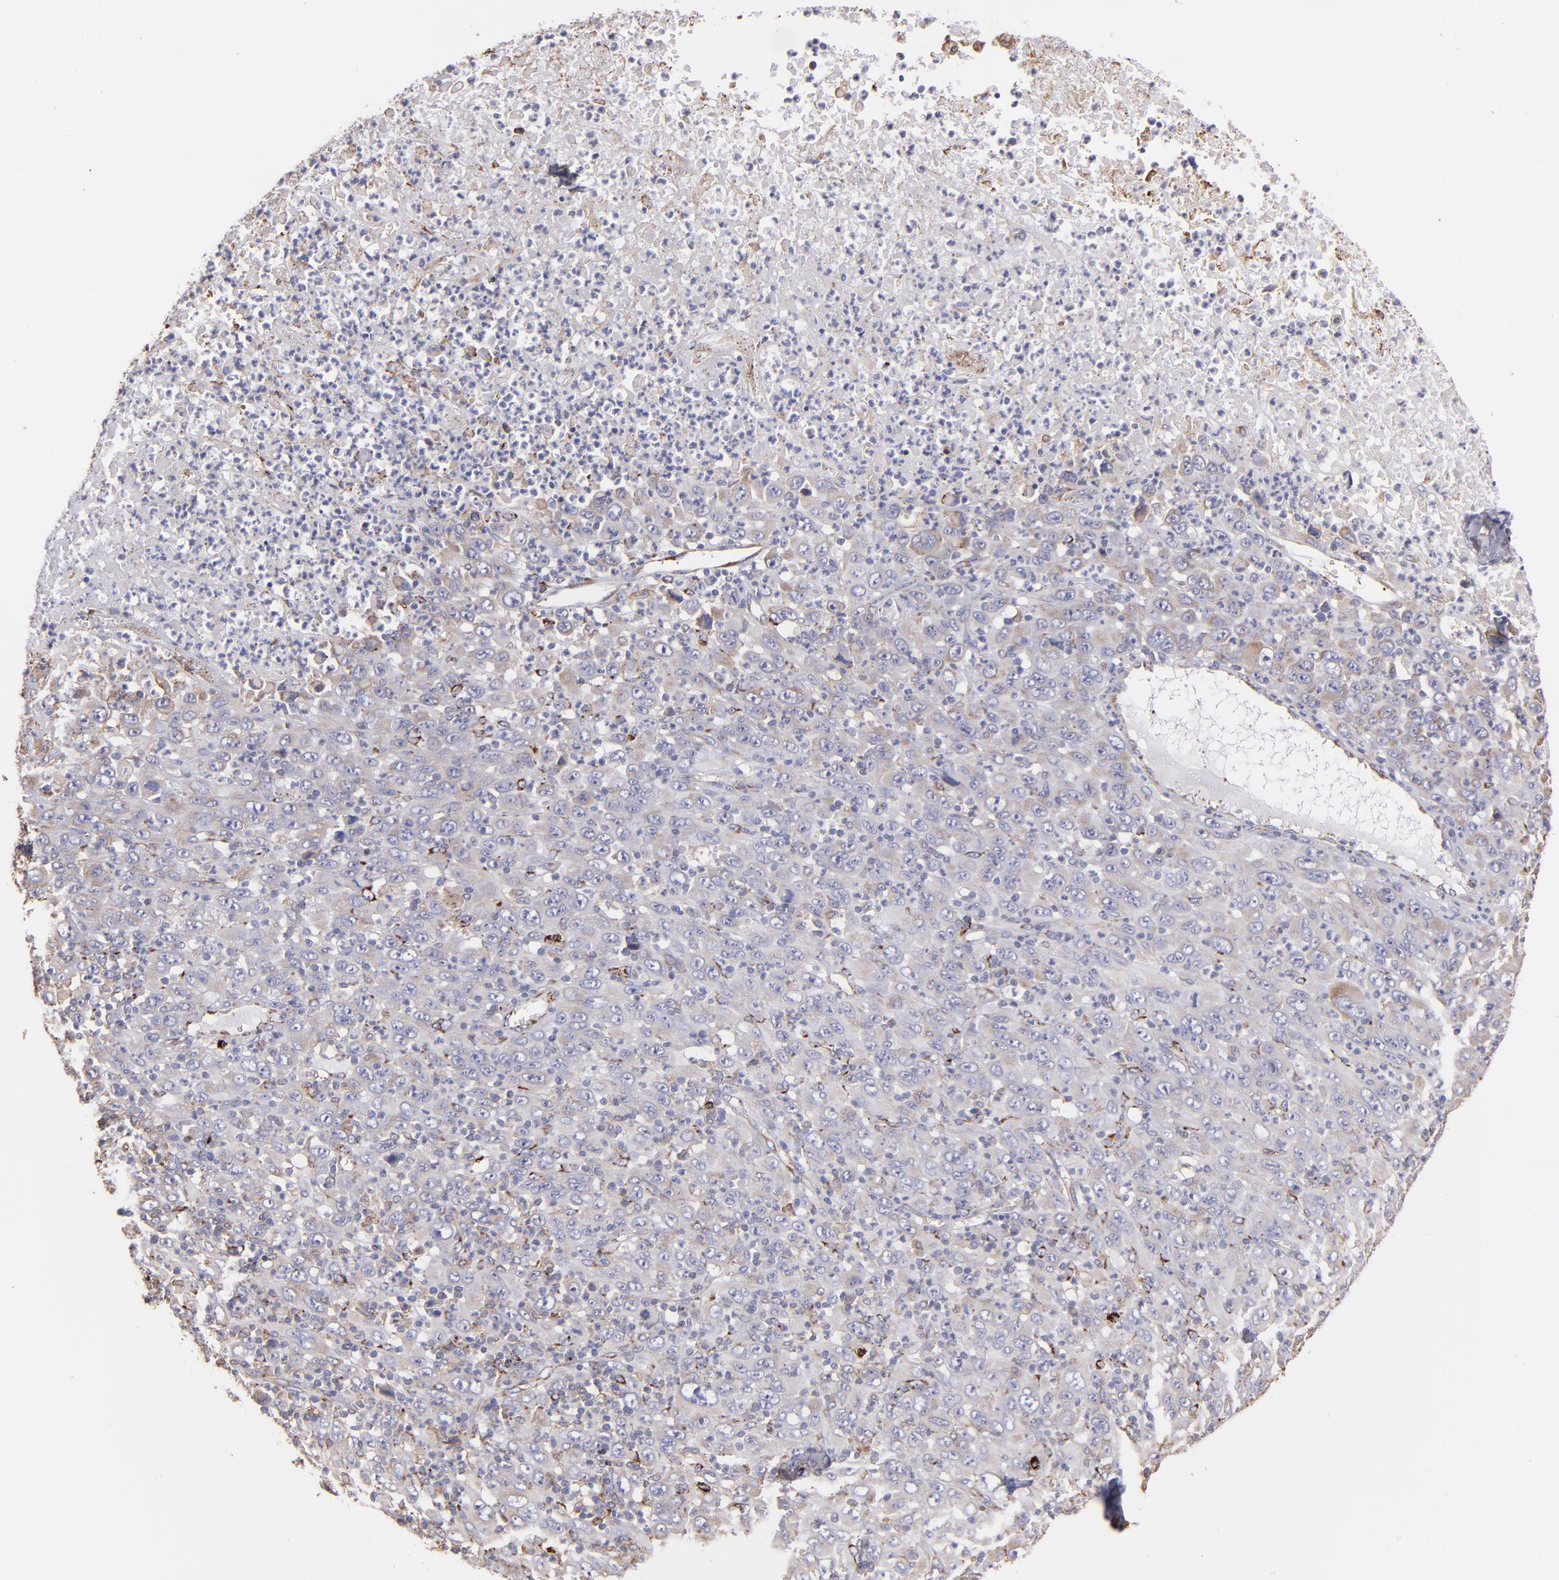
{"staining": {"intensity": "weak", "quantity": ">75%", "location": "cytoplasmic/membranous"}, "tissue": "melanoma", "cell_type": "Tumor cells", "image_type": "cancer", "snomed": [{"axis": "morphology", "description": "Malignant melanoma, Metastatic site"}, {"axis": "topography", "description": "Skin"}], "caption": "DAB immunohistochemical staining of human malignant melanoma (metastatic site) displays weak cytoplasmic/membranous protein positivity in approximately >75% of tumor cells.", "gene": "MAOB", "patient": {"sex": "female", "age": 56}}